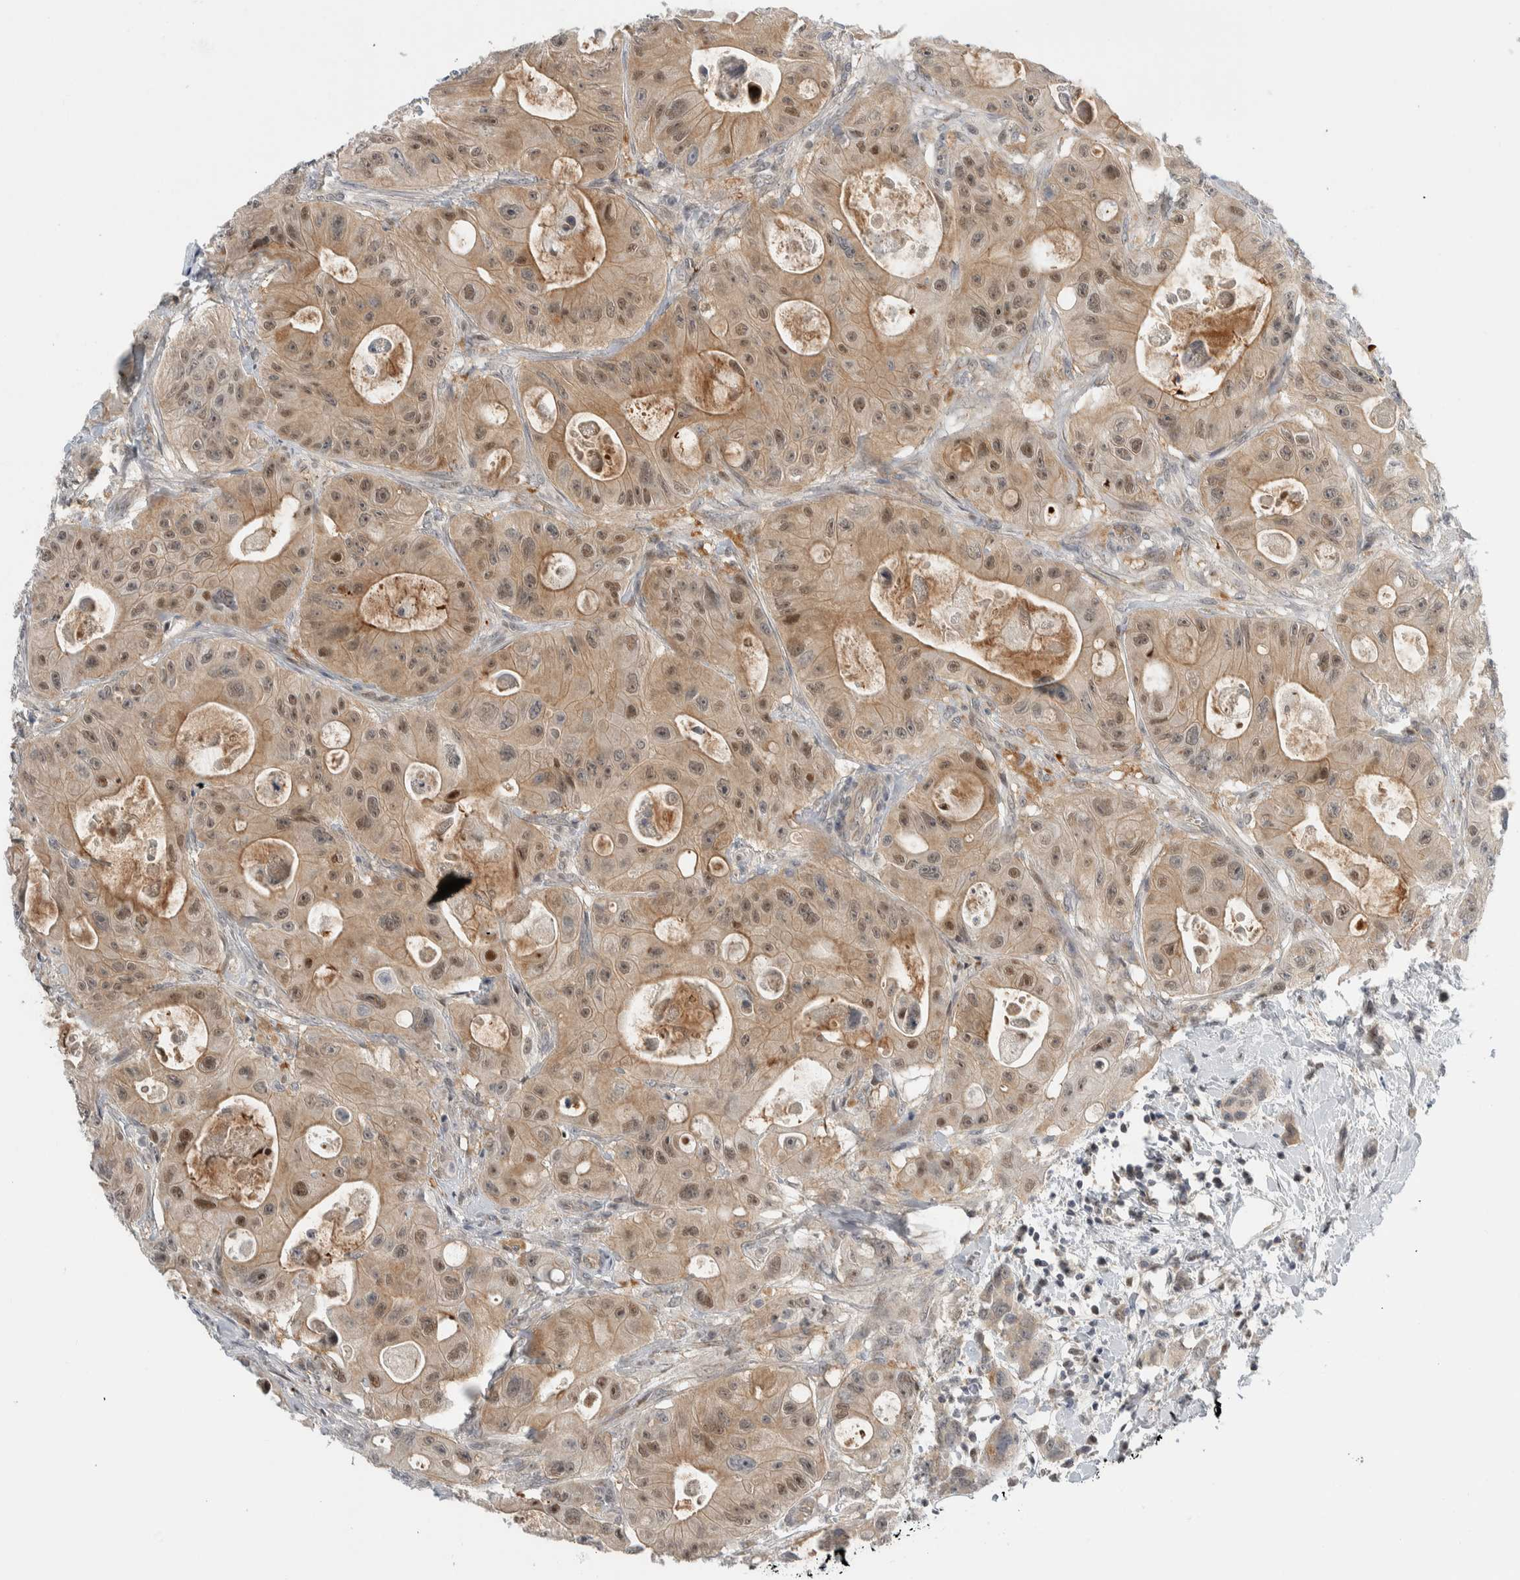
{"staining": {"intensity": "moderate", "quantity": ">75%", "location": "cytoplasmic/membranous,nuclear"}, "tissue": "colorectal cancer", "cell_type": "Tumor cells", "image_type": "cancer", "snomed": [{"axis": "morphology", "description": "Adenocarcinoma, NOS"}, {"axis": "topography", "description": "Colon"}], "caption": "Brown immunohistochemical staining in human adenocarcinoma (colorectal) displays moderate cytoplasmic/membranous and nuclear expression in approximately >75% of tumor cells.", "gene": "NCR3LG1", "patient": {"sex": "female", "age": 46}}